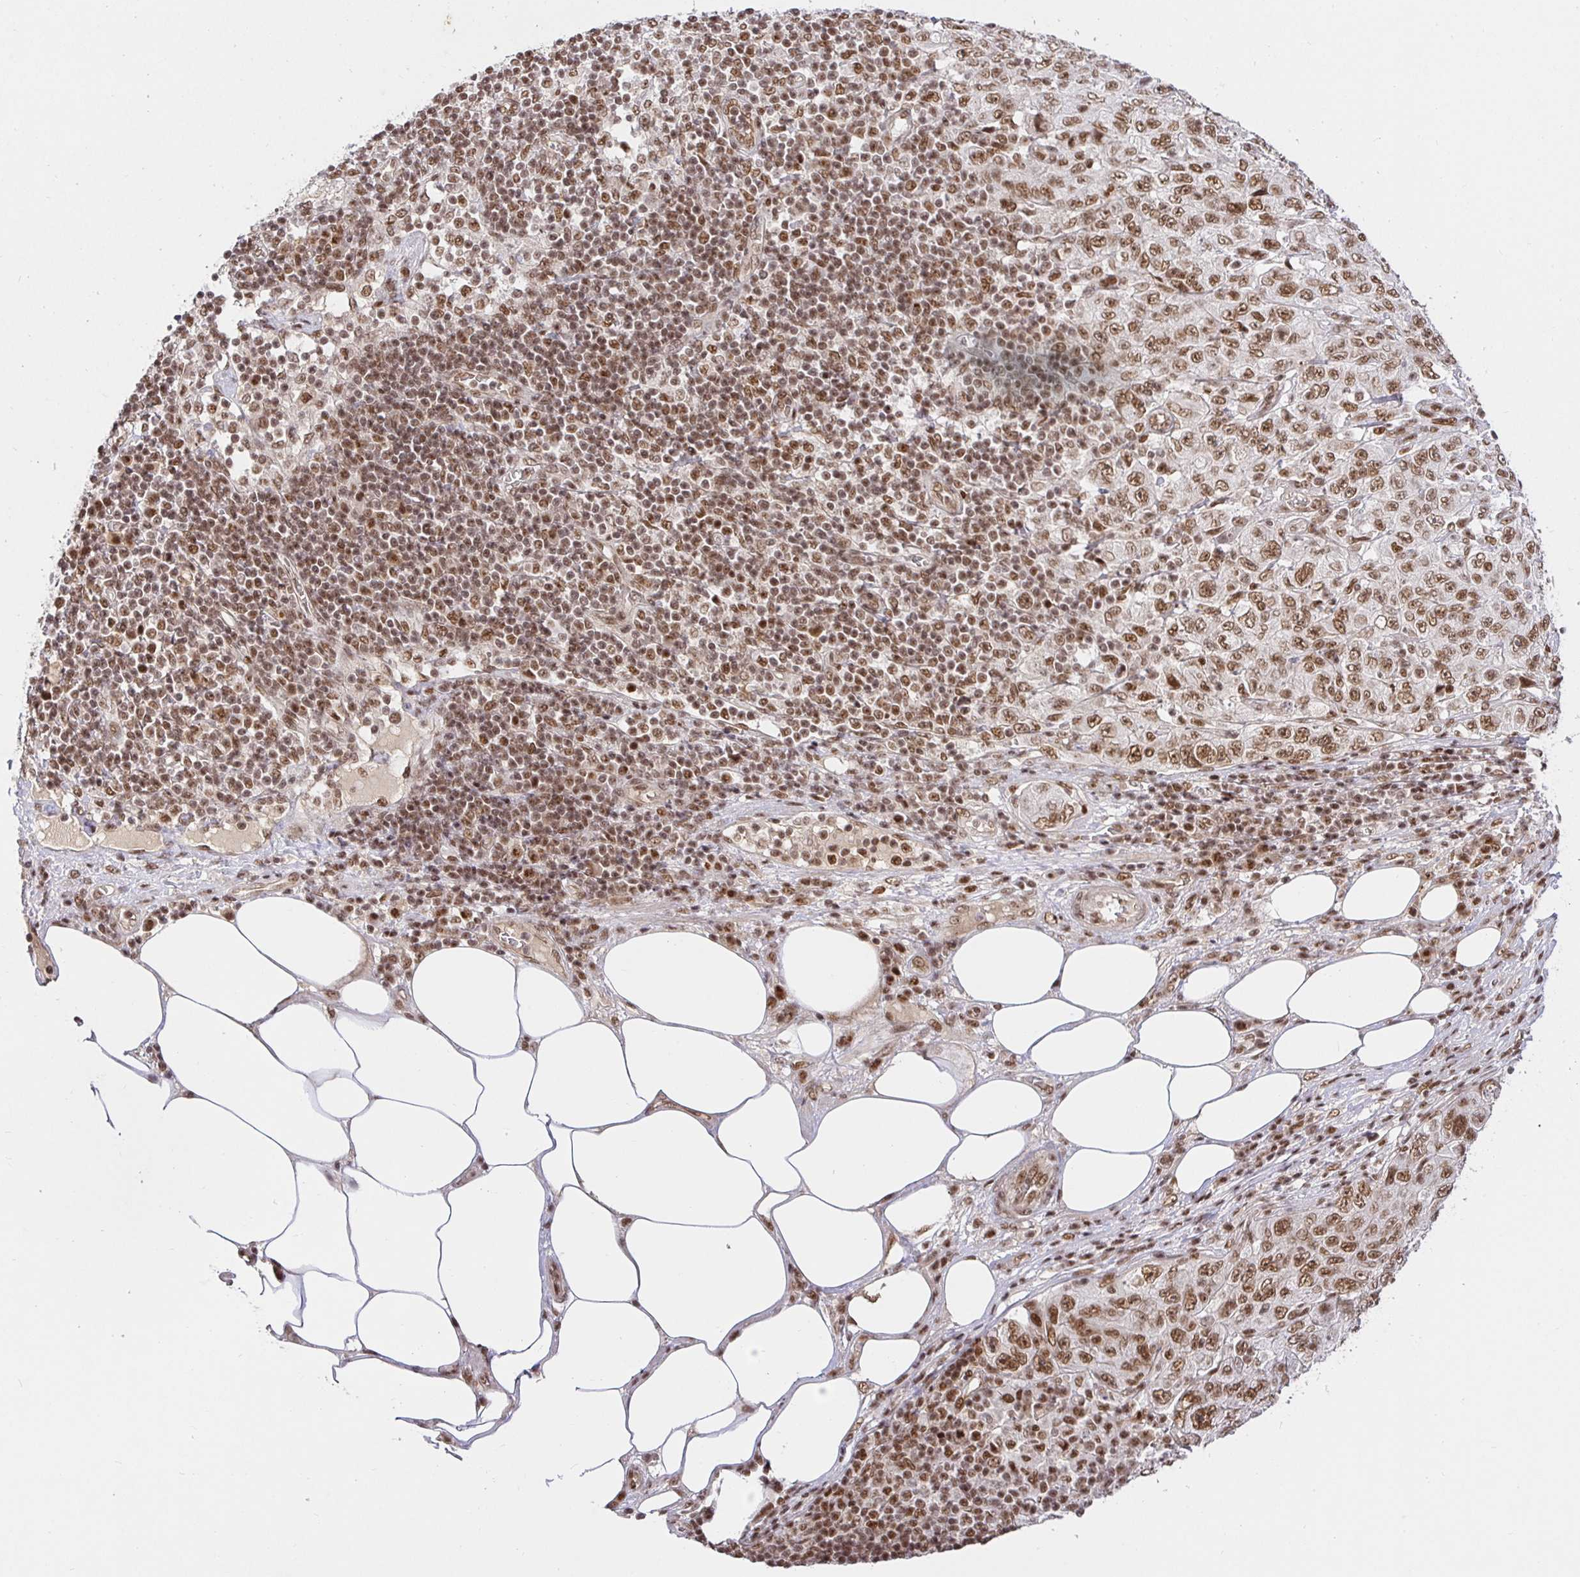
{"staining": {"intensity": "moderate", "quantity": ">75%", "location": "nuclear"}, "tissue": "pancreatic cancer", "cell_type": "Tumor cells", "image_type": "cancer", "snomed": [{"axis": "morphology", "description": "Adenocarcinoma, NOS"}, {"axis": "topography", "description": "Pancreas"}], "caption": "Brown immunohistochemical staining in pancreatic cancer demonstrates moderate nuclear positivity in approximately >75% of tumor cells. (brown staining indicates protein expression, while blue staining denotes nuclei).", "gene": "USF1", "patient": {"sex": "male", "age": 68}}